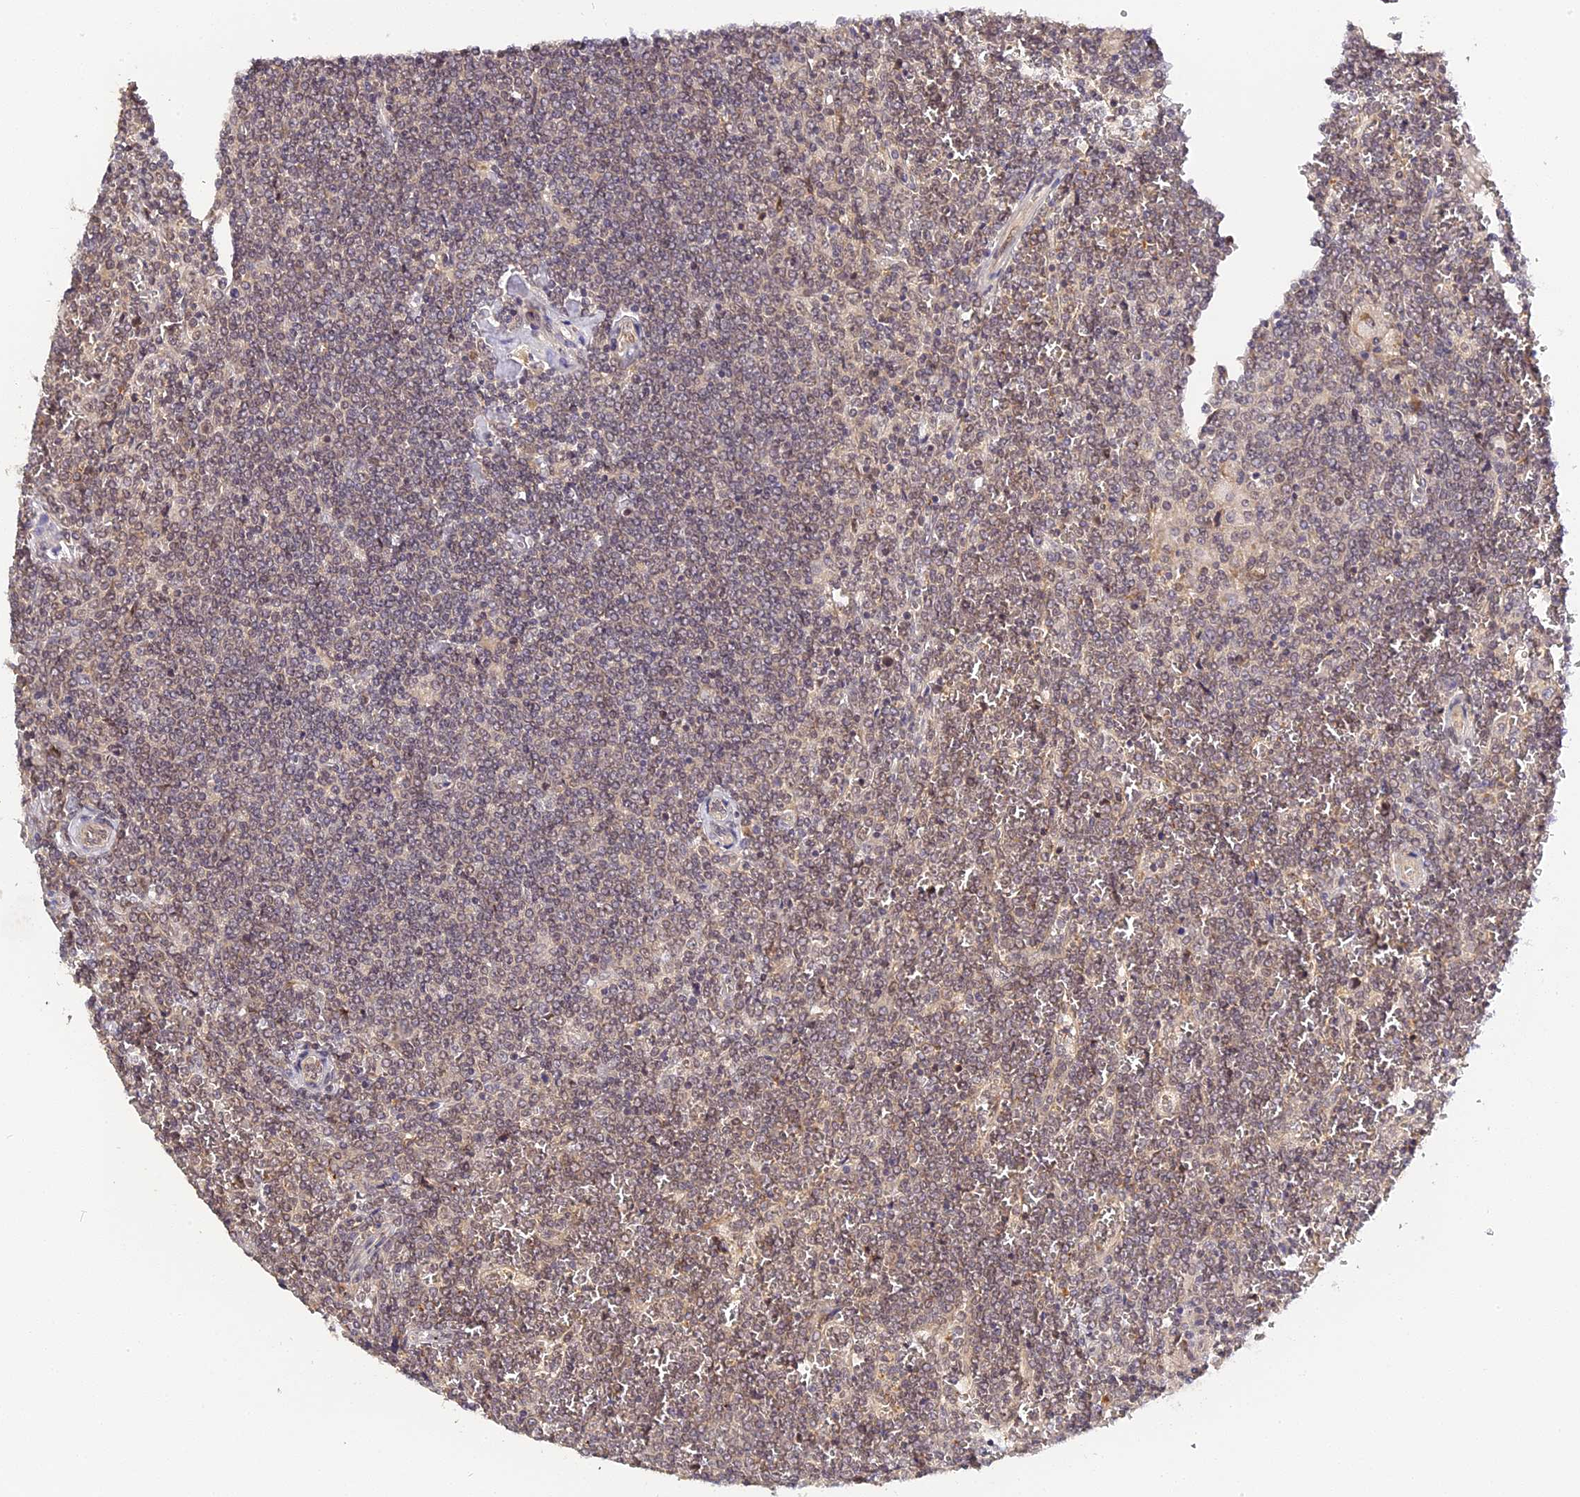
{"staining": {"intensity": "negative", "quantity": "none", "location": "none"}, "tissue": "lymphoma", "cell_type": "Tumor cells", "image_type": "cancer", "snomed": [{"axis": "morphology", "description": "Malignant lymphoma, non-Hodgkin's type, Low grade"}, {"axis": "topography", "description": "Spleen"}], "caption": "Immunohistochemistry of lymphoma demonstrates no positivity in tumor cells.", "gene": "IMPACT", "patient": {"sex": "female", "age": 19}}